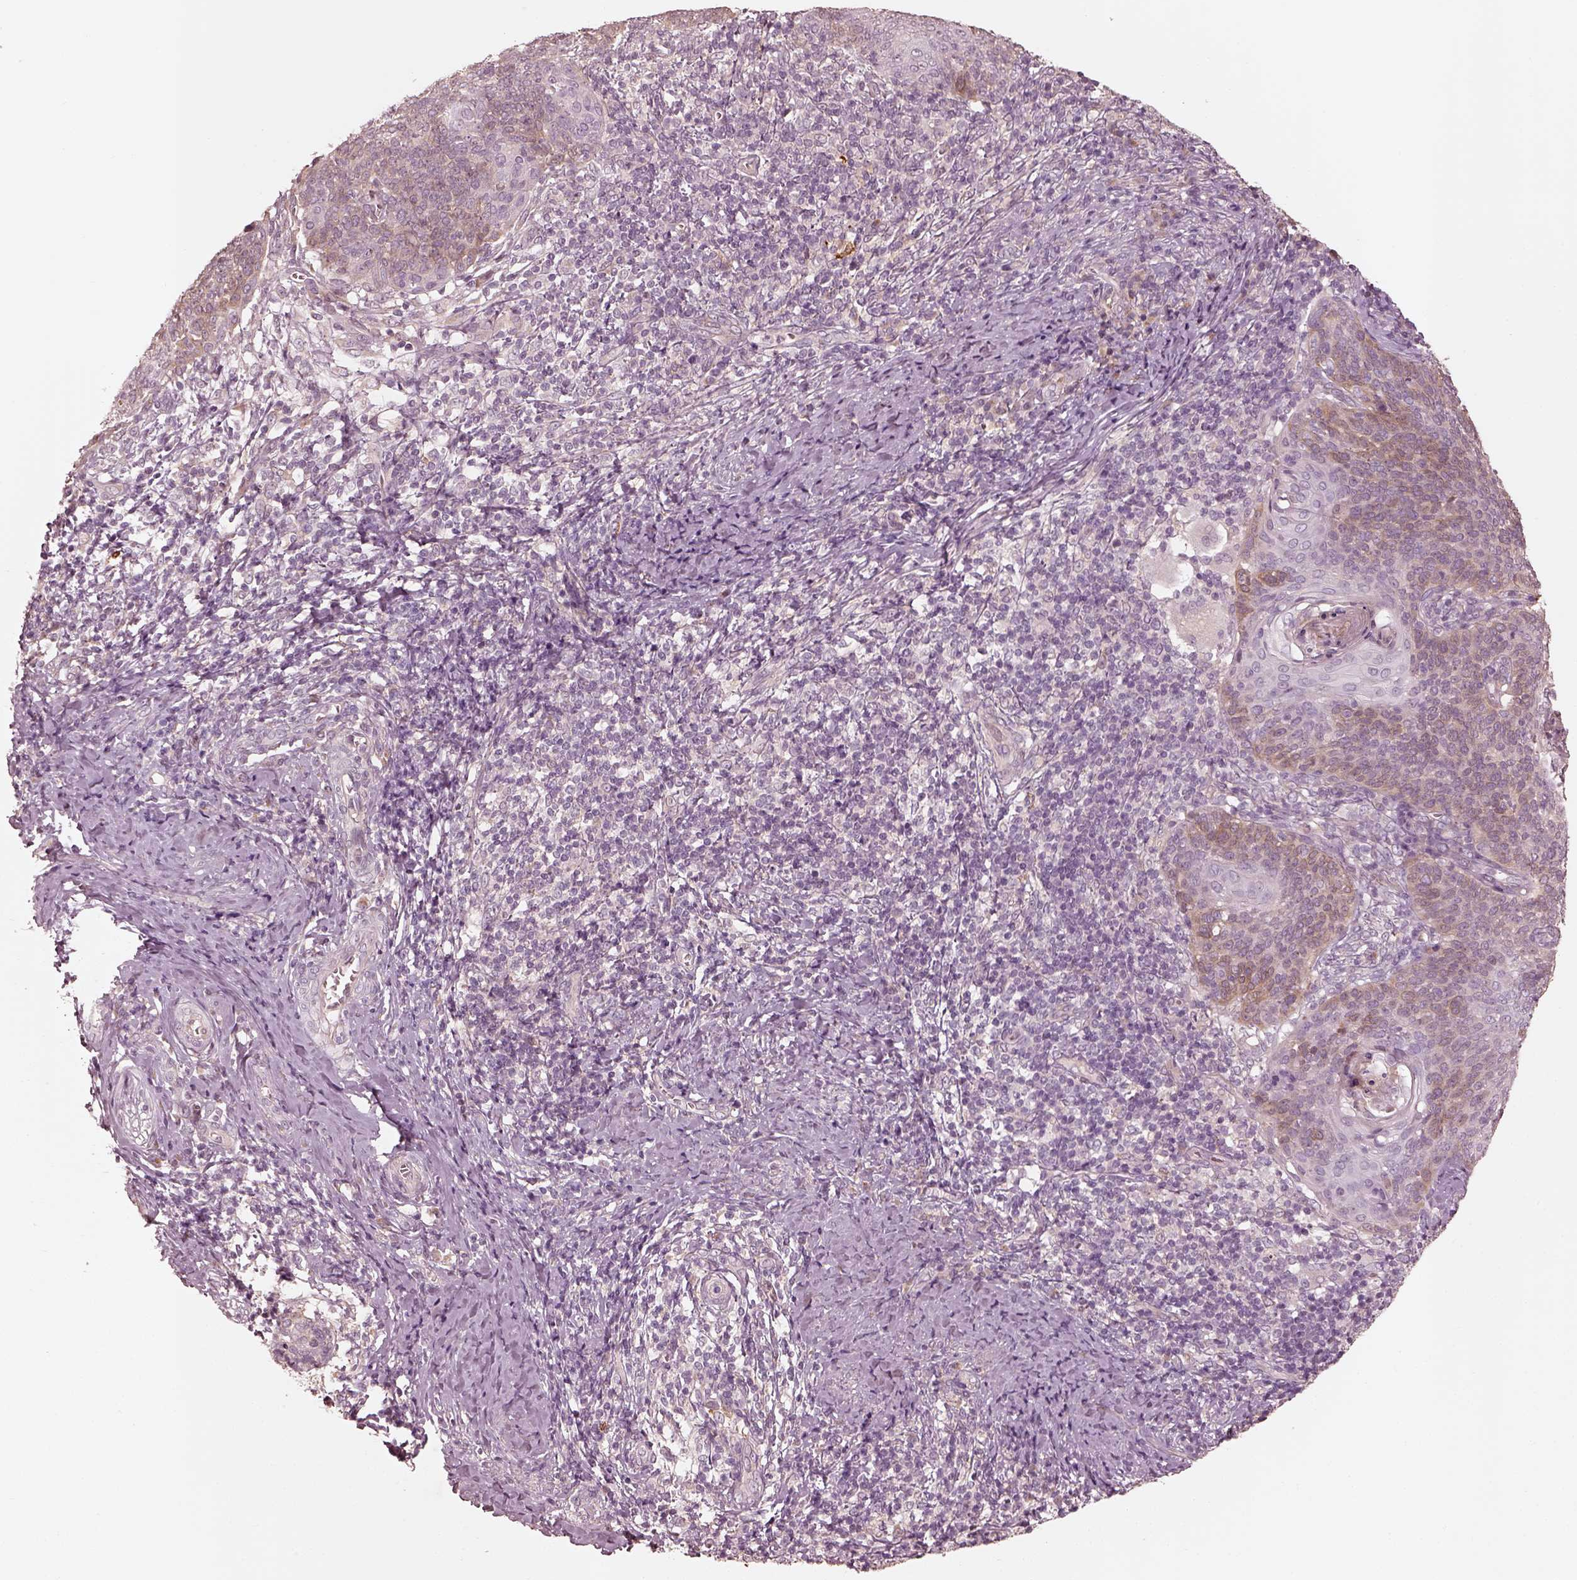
{"staining": {"intensity": "moderate", "quantity": "25%-75%", "location": "cytoplasmic/membranous"}, "tissue": "cervical cancer", "cell_type": "Tumor cells", "image_type": "cancer", "snomed": [{"axis": "morphology", "description": "Normal tissue, NOS"}, {"axis": "morphology", "description": "Squamous cell carcinoma, NOS"}, {"axis": "topography", "description": "Cervix"}], "caption": "The photomicrograph reveals a brown stain indicating the presence of a protein in the cytoplasmic/membranous of tumor cells in squamous cell carcinoma (cervical).", "gene": "WLS", "patient": {"sex": "female", "age": 39}}